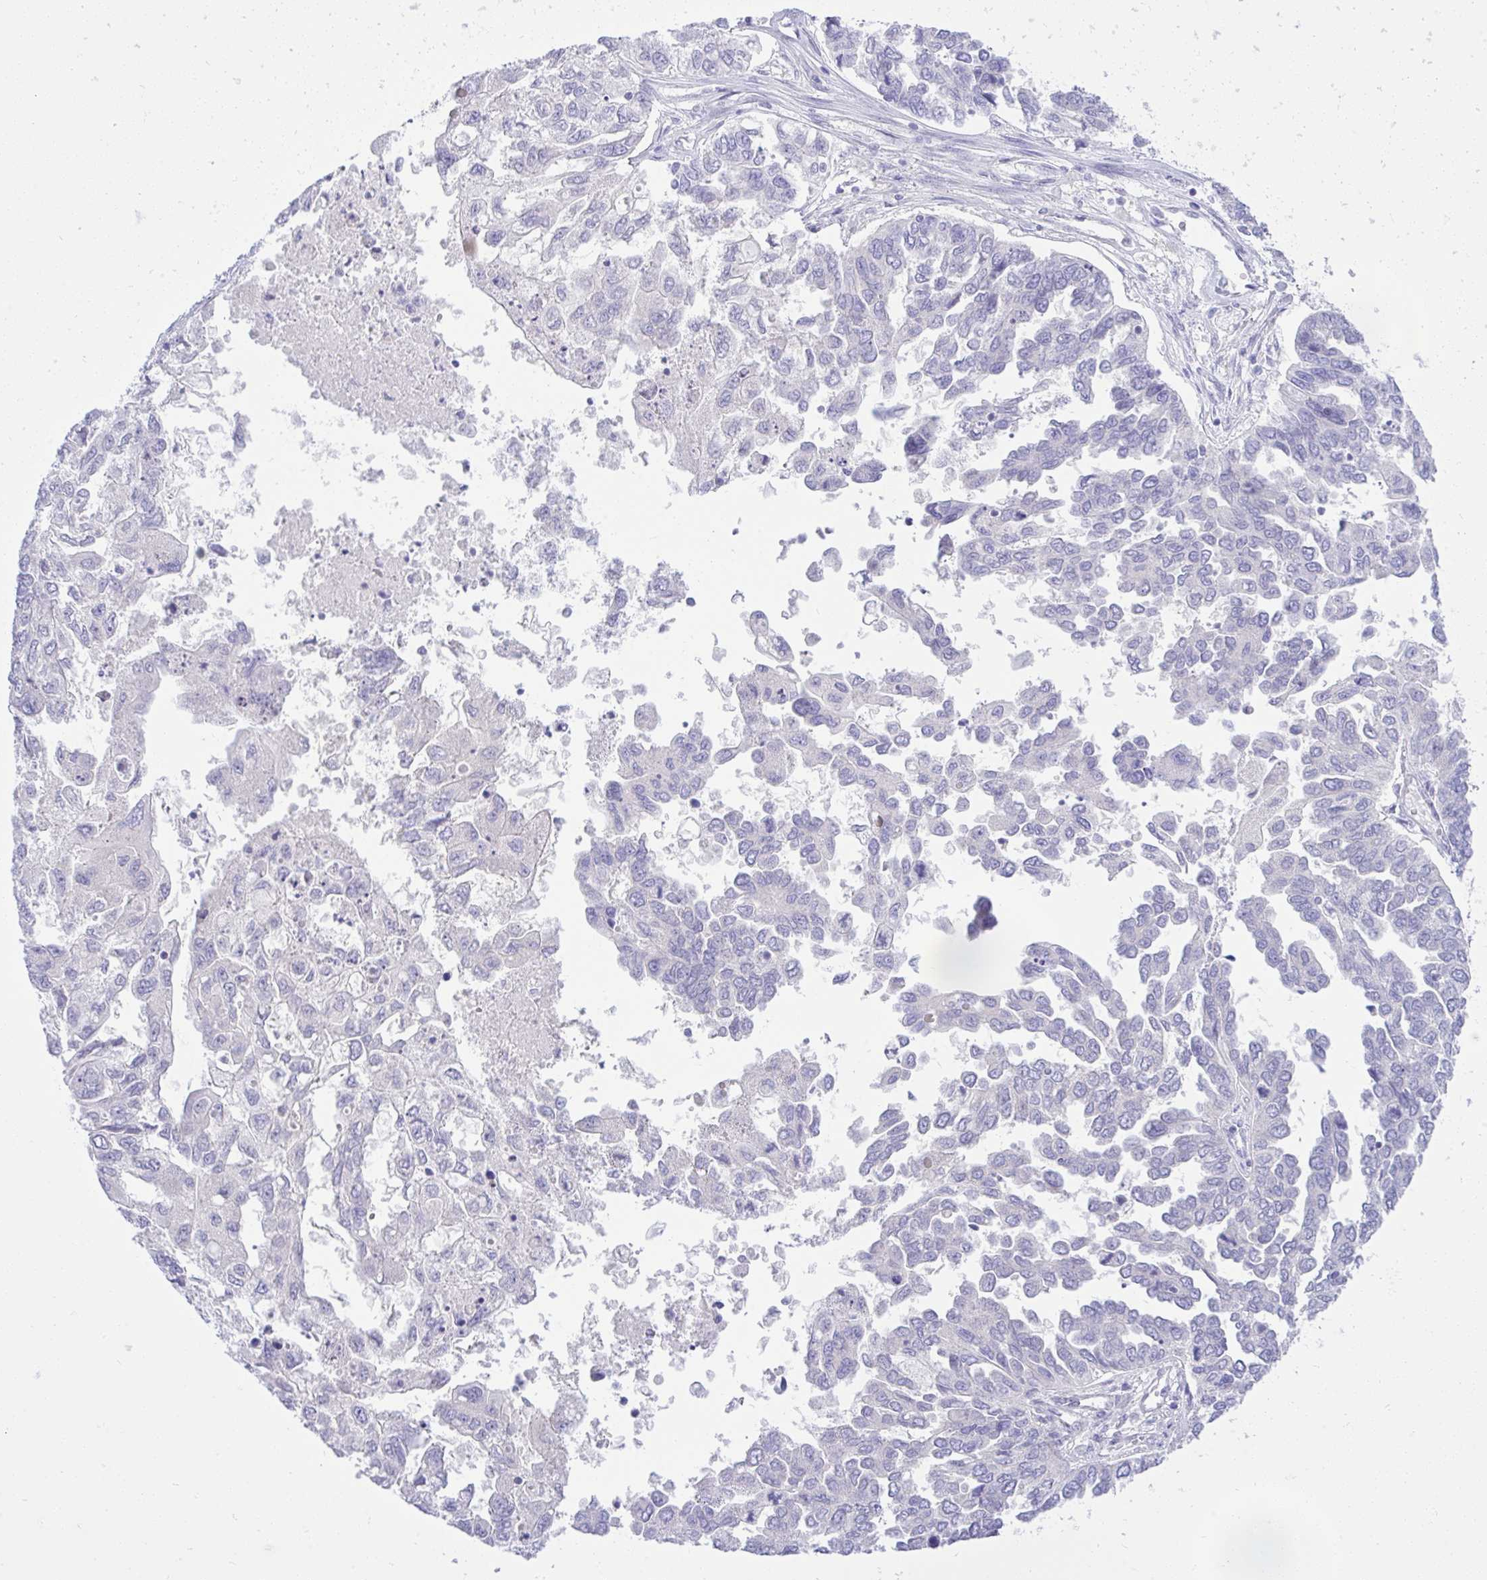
{"staining": {"intensity": "negative", "quantity": "none", "location": "none"}, "tissue": "ovarian cancer", "cell_type": "Tumor cells", "image_type": "cancer", "snomed": [{"axis": "morphology", "description": "Cystadenocarcinoma, serous, NOS"}, {"axis": "topography", "description": "Ovary"}], "caption": "Immunohistochemistry (IHC) photomicrograph of ovarian cancer stained for a protein (brown), which shows no expression in tumor cells.", "gene": "ZNF101", "patient": {"sex": "female", "age": 53}}